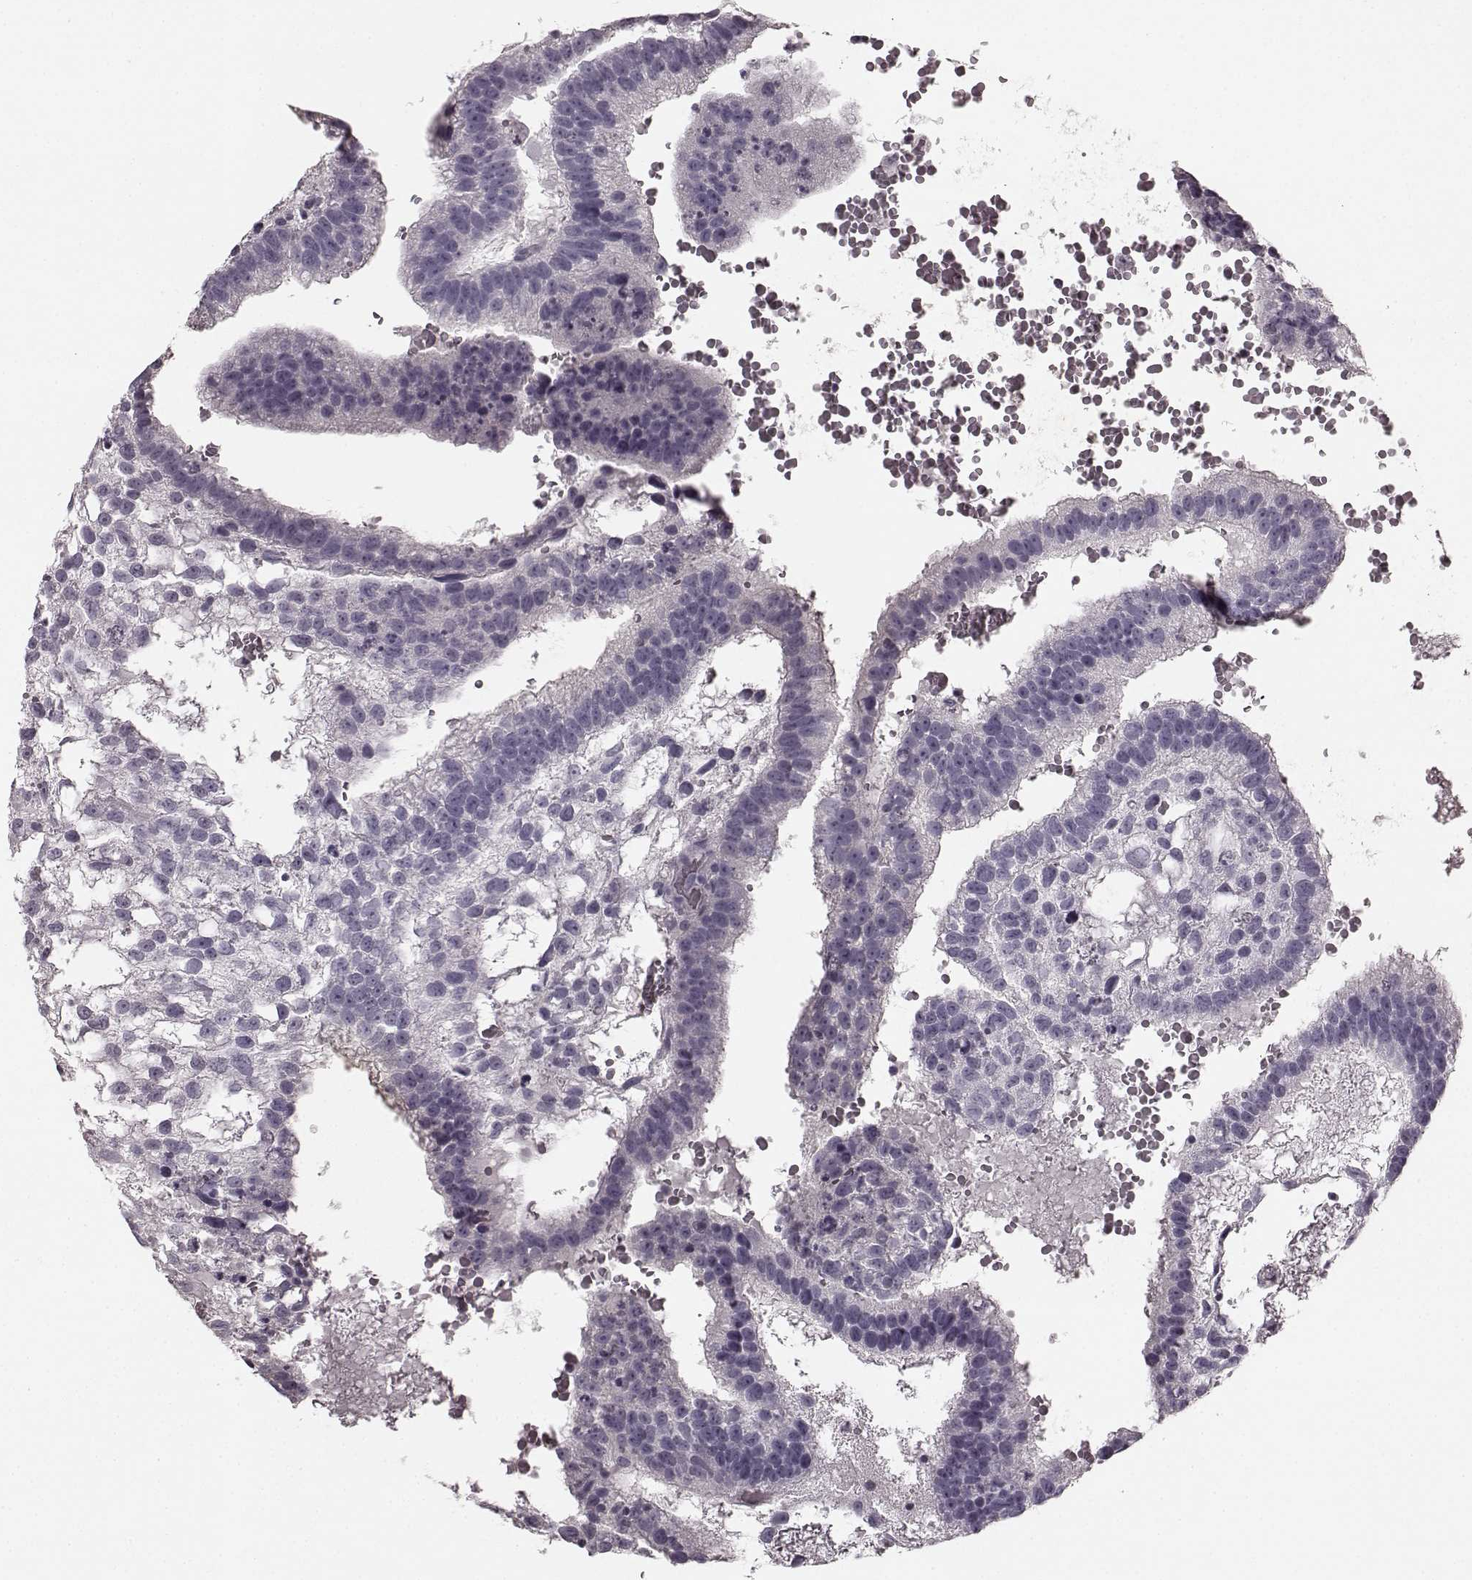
{"staining": {"intensity": "negative", "quantity": "none", "location": "none"}, "tissue": "testis cancer", "cell_type": "Tumor cells", "image_type": "cancer", "snomed": [{"axis": "morphology", "description": "Normal tissue, NOS"}, {"axis": "morphology", "description": "Carcinoma, Embryonal, NOS"}, {"axis": "topography", "description": "Testis"}, {"axis": "topography", "description": "Epididymis"}], "caption": "Micrograph shows no protein positivity in tumor cells of embryonal carcinoma (testis) tissue.", "gene": "RIT2", "patient": {"sex": "male", "age": 32}}